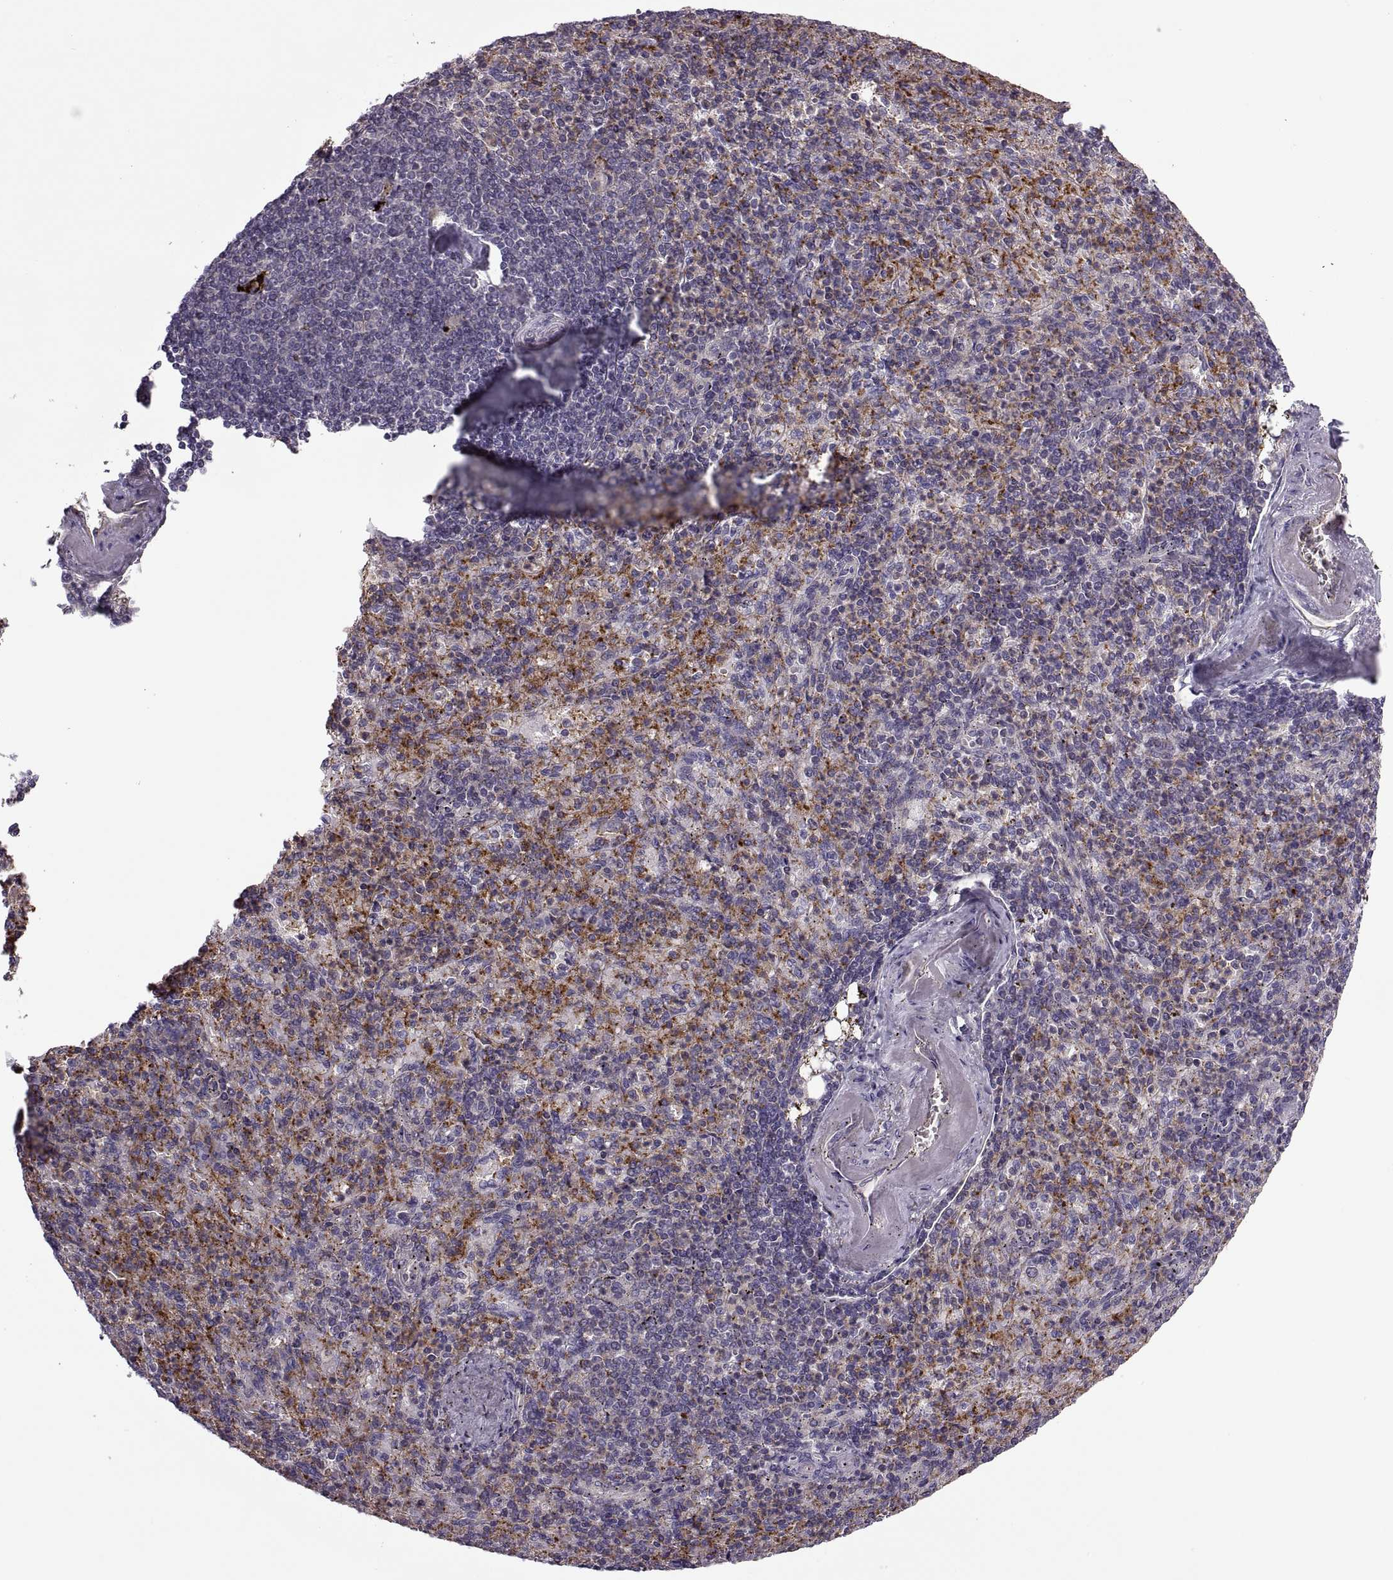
{"staining": {"intensity": "negative", "quantity": "none", "location": "none"}, "tissue": "spleen", "cell_type": "Cells in red pulp", "image_type": "normal", "snomed": [{"axis": "morphology", "description": "Normal tissue, NOS"}, {"axis": "topography", "description": "Spleen"}], "caption": "Immunohistochemical staining of unremarkable human spleen shows no significant positivity in cells in red pulp. (DAB (3,3'-diaminobenzidine) immunohistochemistry with hematoxylin counter stain).", "gene": "SLC2A14", "patient": {"sex": "female", "age": 74}}